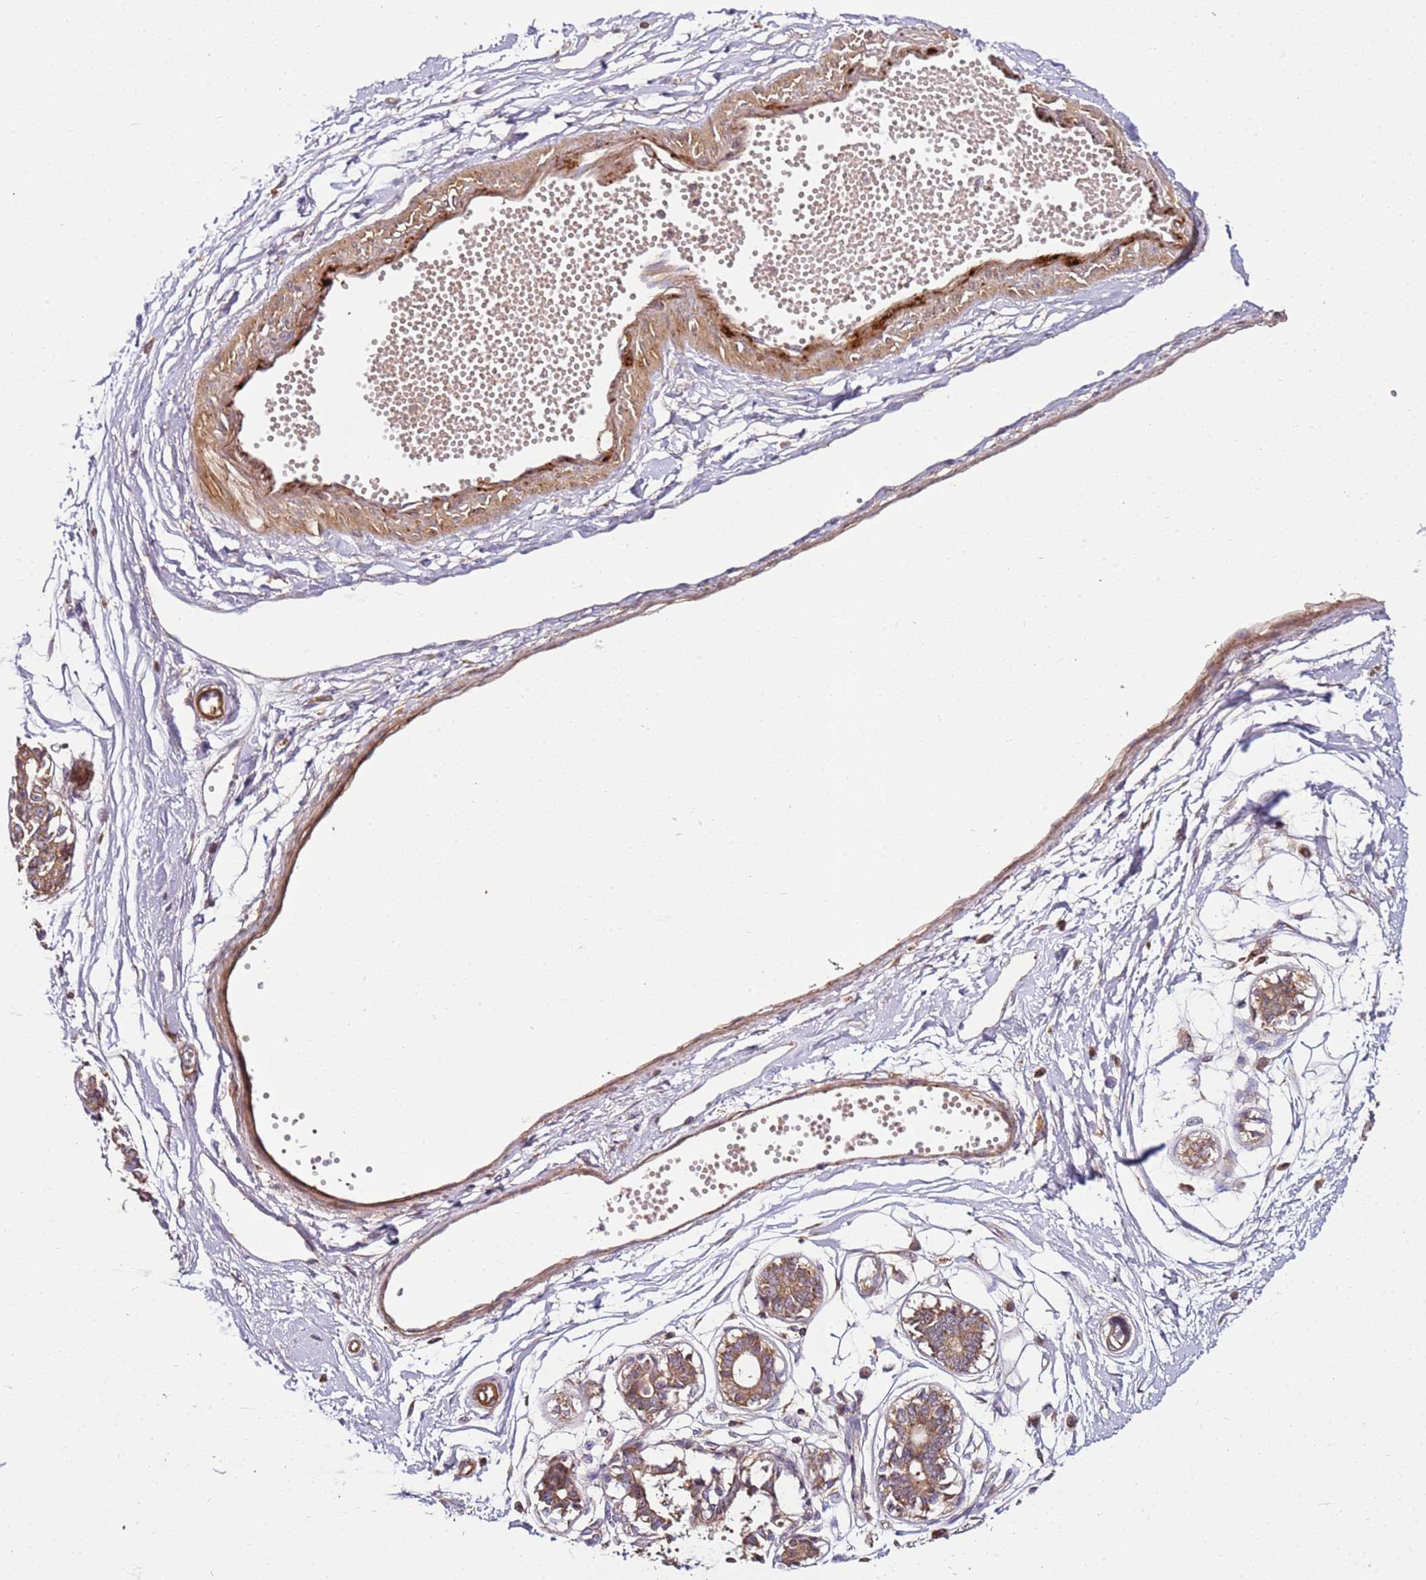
{"staining": {"intensity": "moderate", "quantity": "<25%", "location": "cytoplasmic/membranous"}, "tissue": "breast", "cell_type": "Adipocytes", "image_type": "normal", "snomed": [{"axis": "morphology", "description": "Normal tissue, NOS"}, {"axis": "topography", "description": "Breast"}], "caption": "Immunohistochemistry photomicrograph of benign breast: breast stained using immunohistochemistry (IHC) shows low levels of moderate protein expression localized specifically in the cytoplasmic/membranous of adipocytes, appearing as a cytoplasmic/membranous brown color.", "gene": "KRTAP21", "patient": {"sex": "female", "age": 45}}